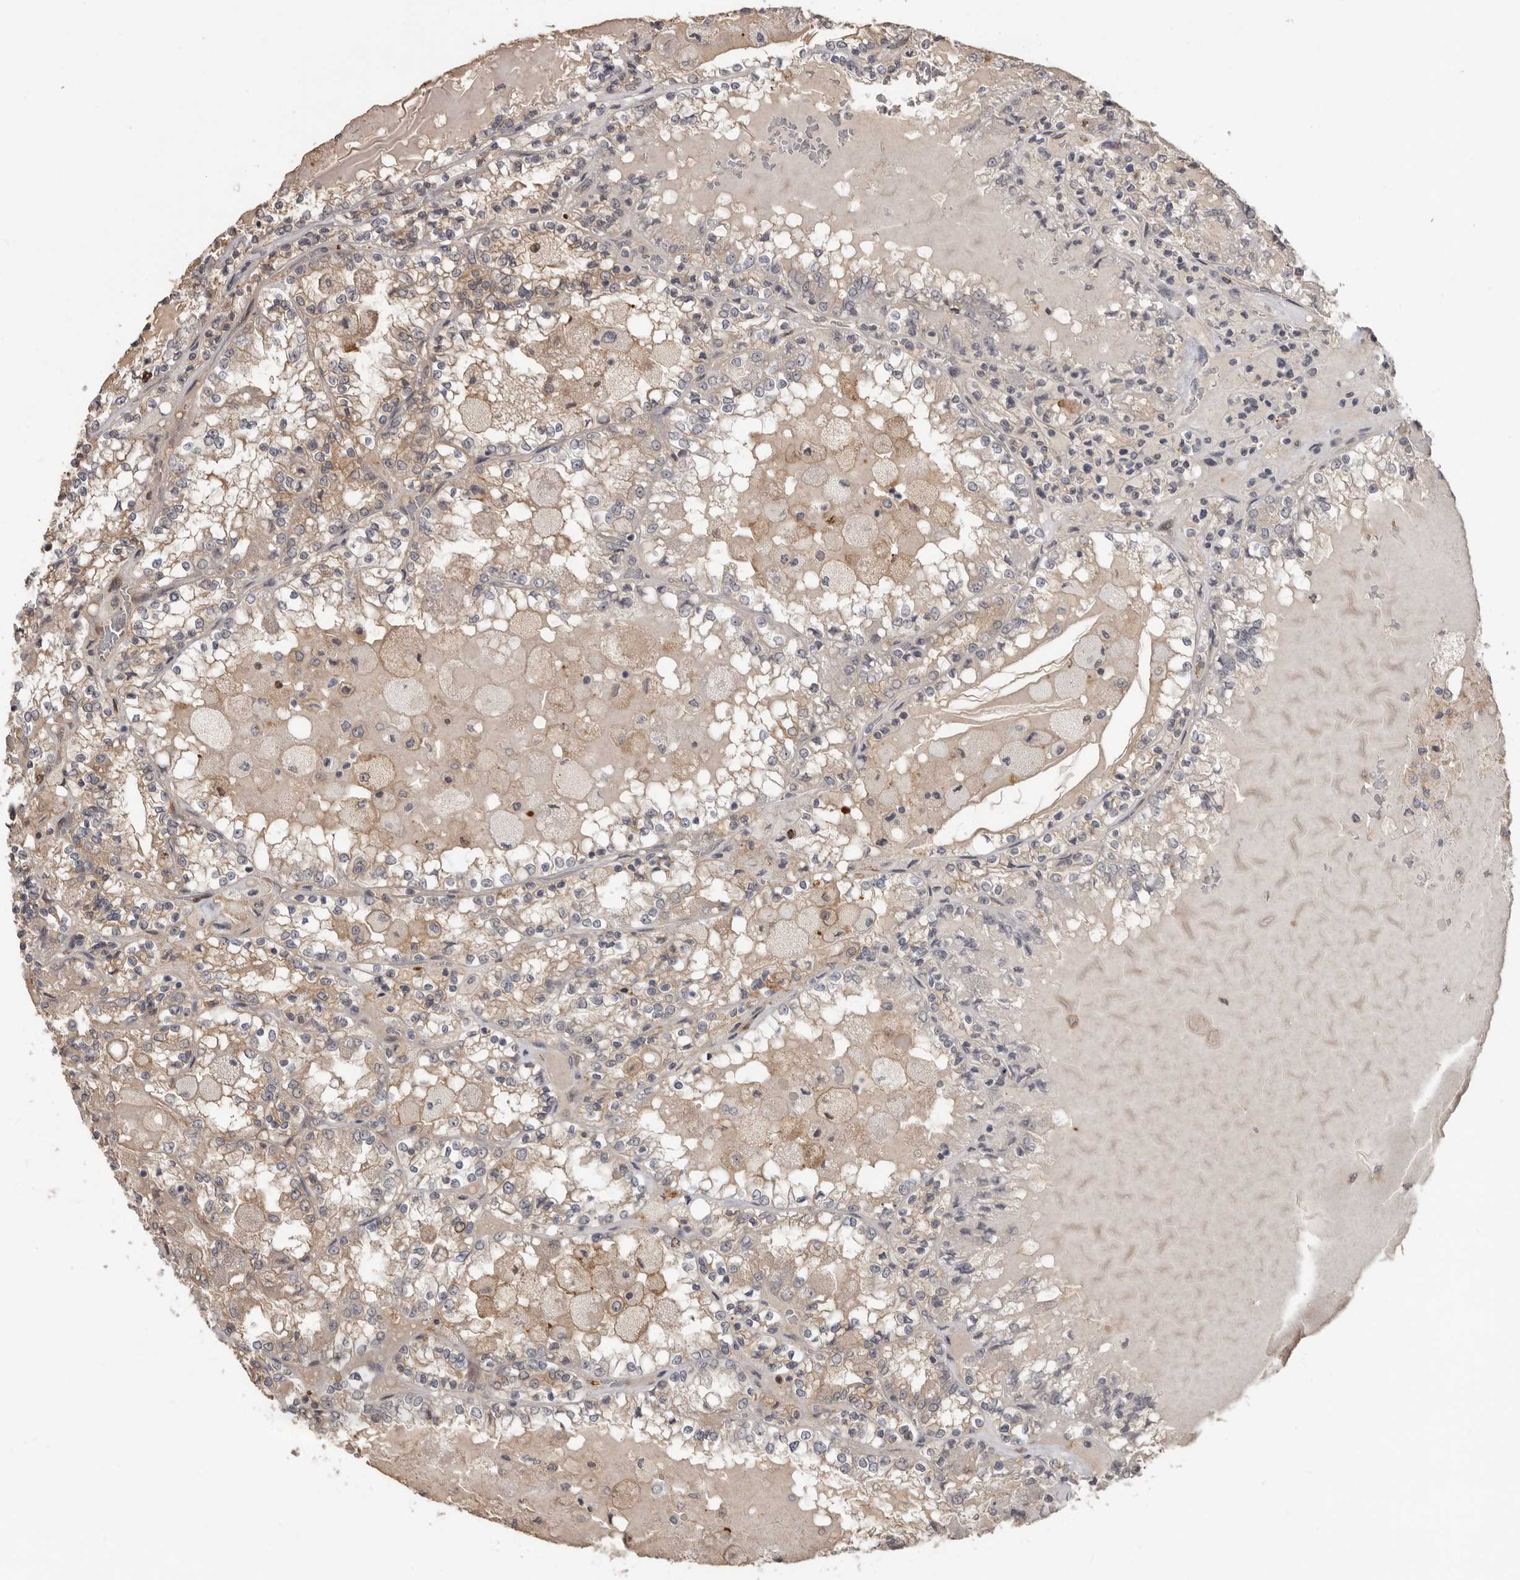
{"staining": {"intensity": "weak", "quantity": "25%-75%", "location": "cytoplasmic/membranous"}, "tissue": "renal cancer", "cell_type": "Tumor cells", "image_type": "cancer", "snomed": [{"axis": "morphology", "description": "Adenocarcinoma, NOS"}, {"axis": "topography", "description": "Kidney"}], "caption": "Brown immunohistochemical staining in renal adenocarcinoma displays weak cytoplasmic/membranous positivity in approximately 25%-75% of tumor cells. (brown staining indicates protein expression, while blue staining denotes nuclei).", "gene": "CDCA8", "patient": {"sex": "female", "age": 56}}